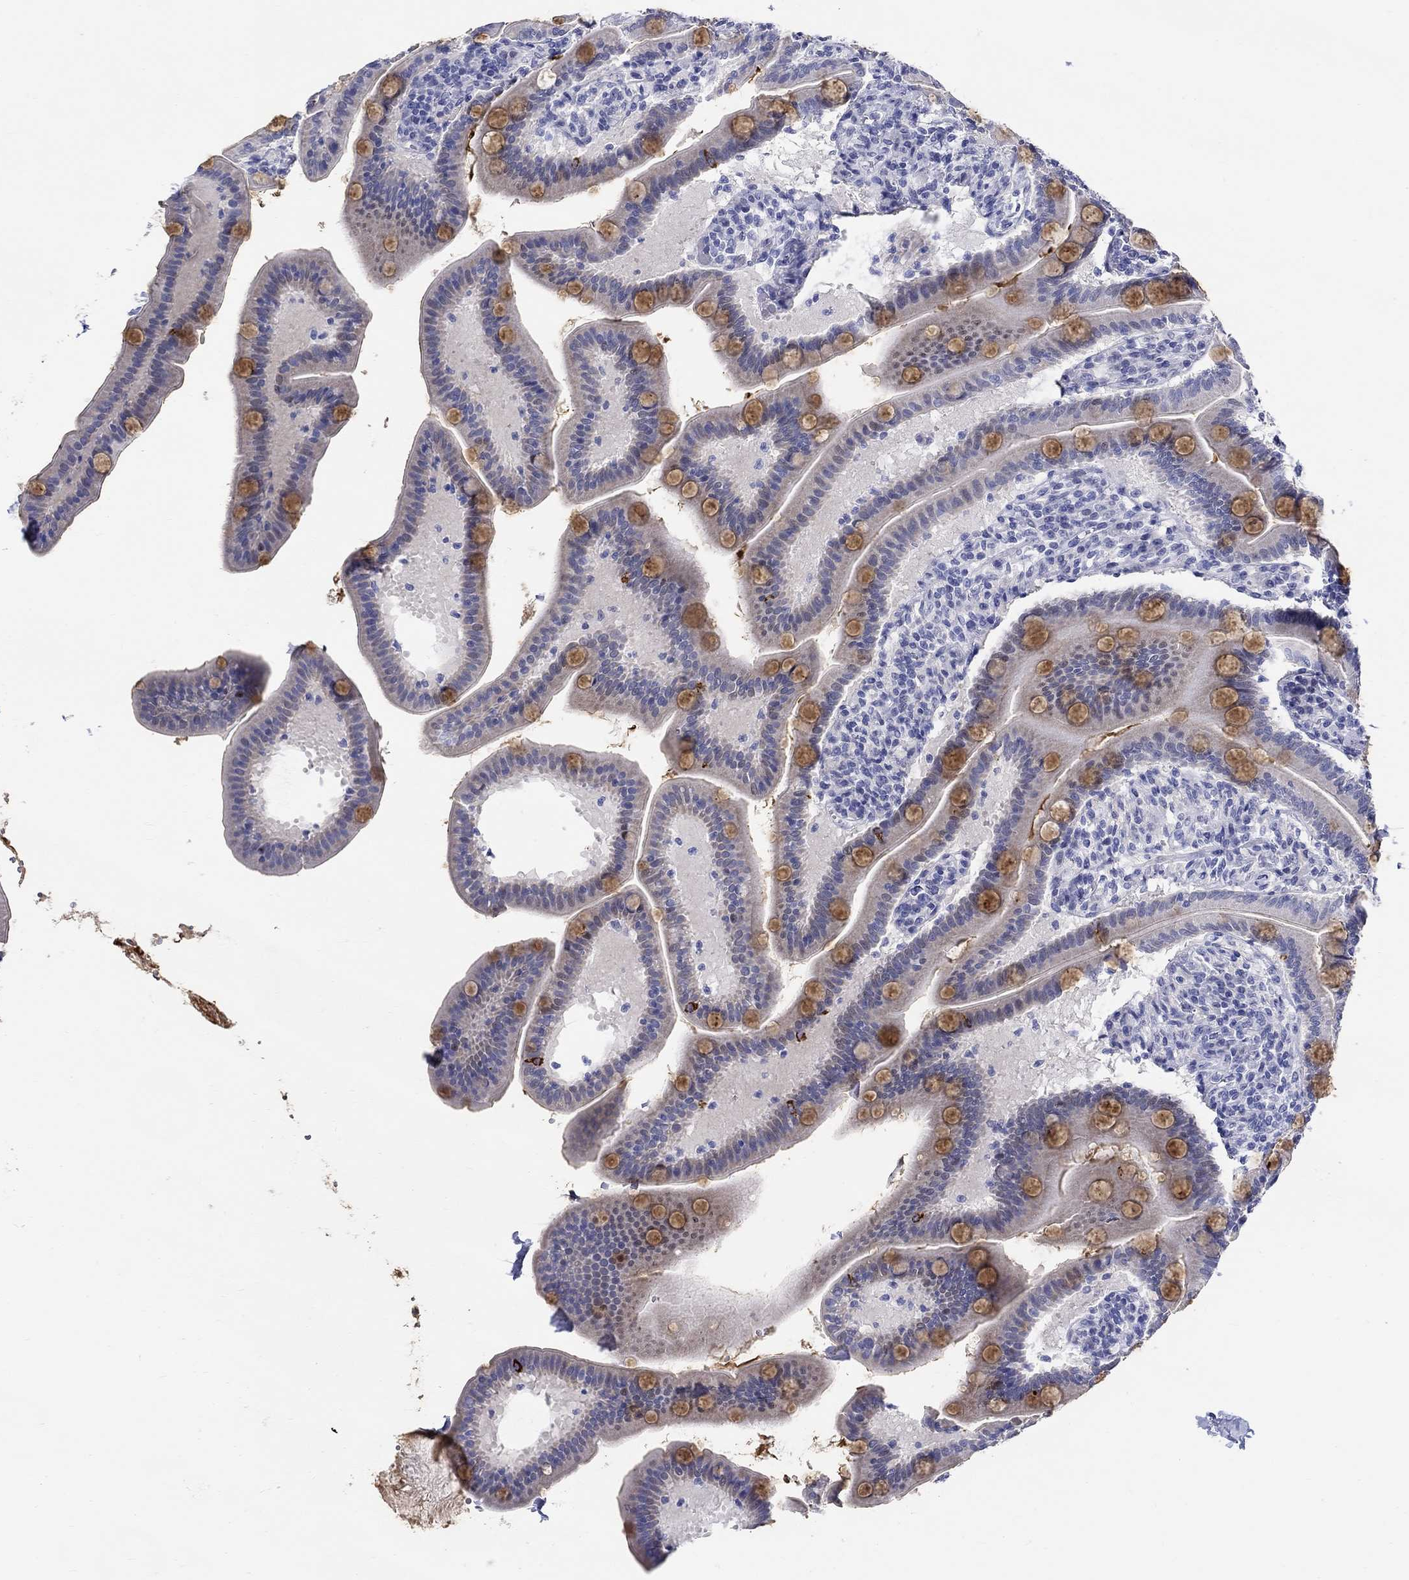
{"staining": {"intensity": "strong", "quantity": "25%-75%", "location": "cytoplasmic/membranous"}, "tissue": "small intestine", "cell_type": "Glandular cells", "image_type": "normal", "snomed": [{"axis": "morphology", "description": "Normal tissue, NOS"}, {"axis": "topography", "description": "Small intestine"}], "caption": "This image exhibits immunohistochemistry (IHC) staining of benign small intestine, with high strong cytoplasmic/membranous expression in about 25%-75% of glandular cells.", "gene": "CRYGS", "patient": {"sex": "male", "age": 66}}